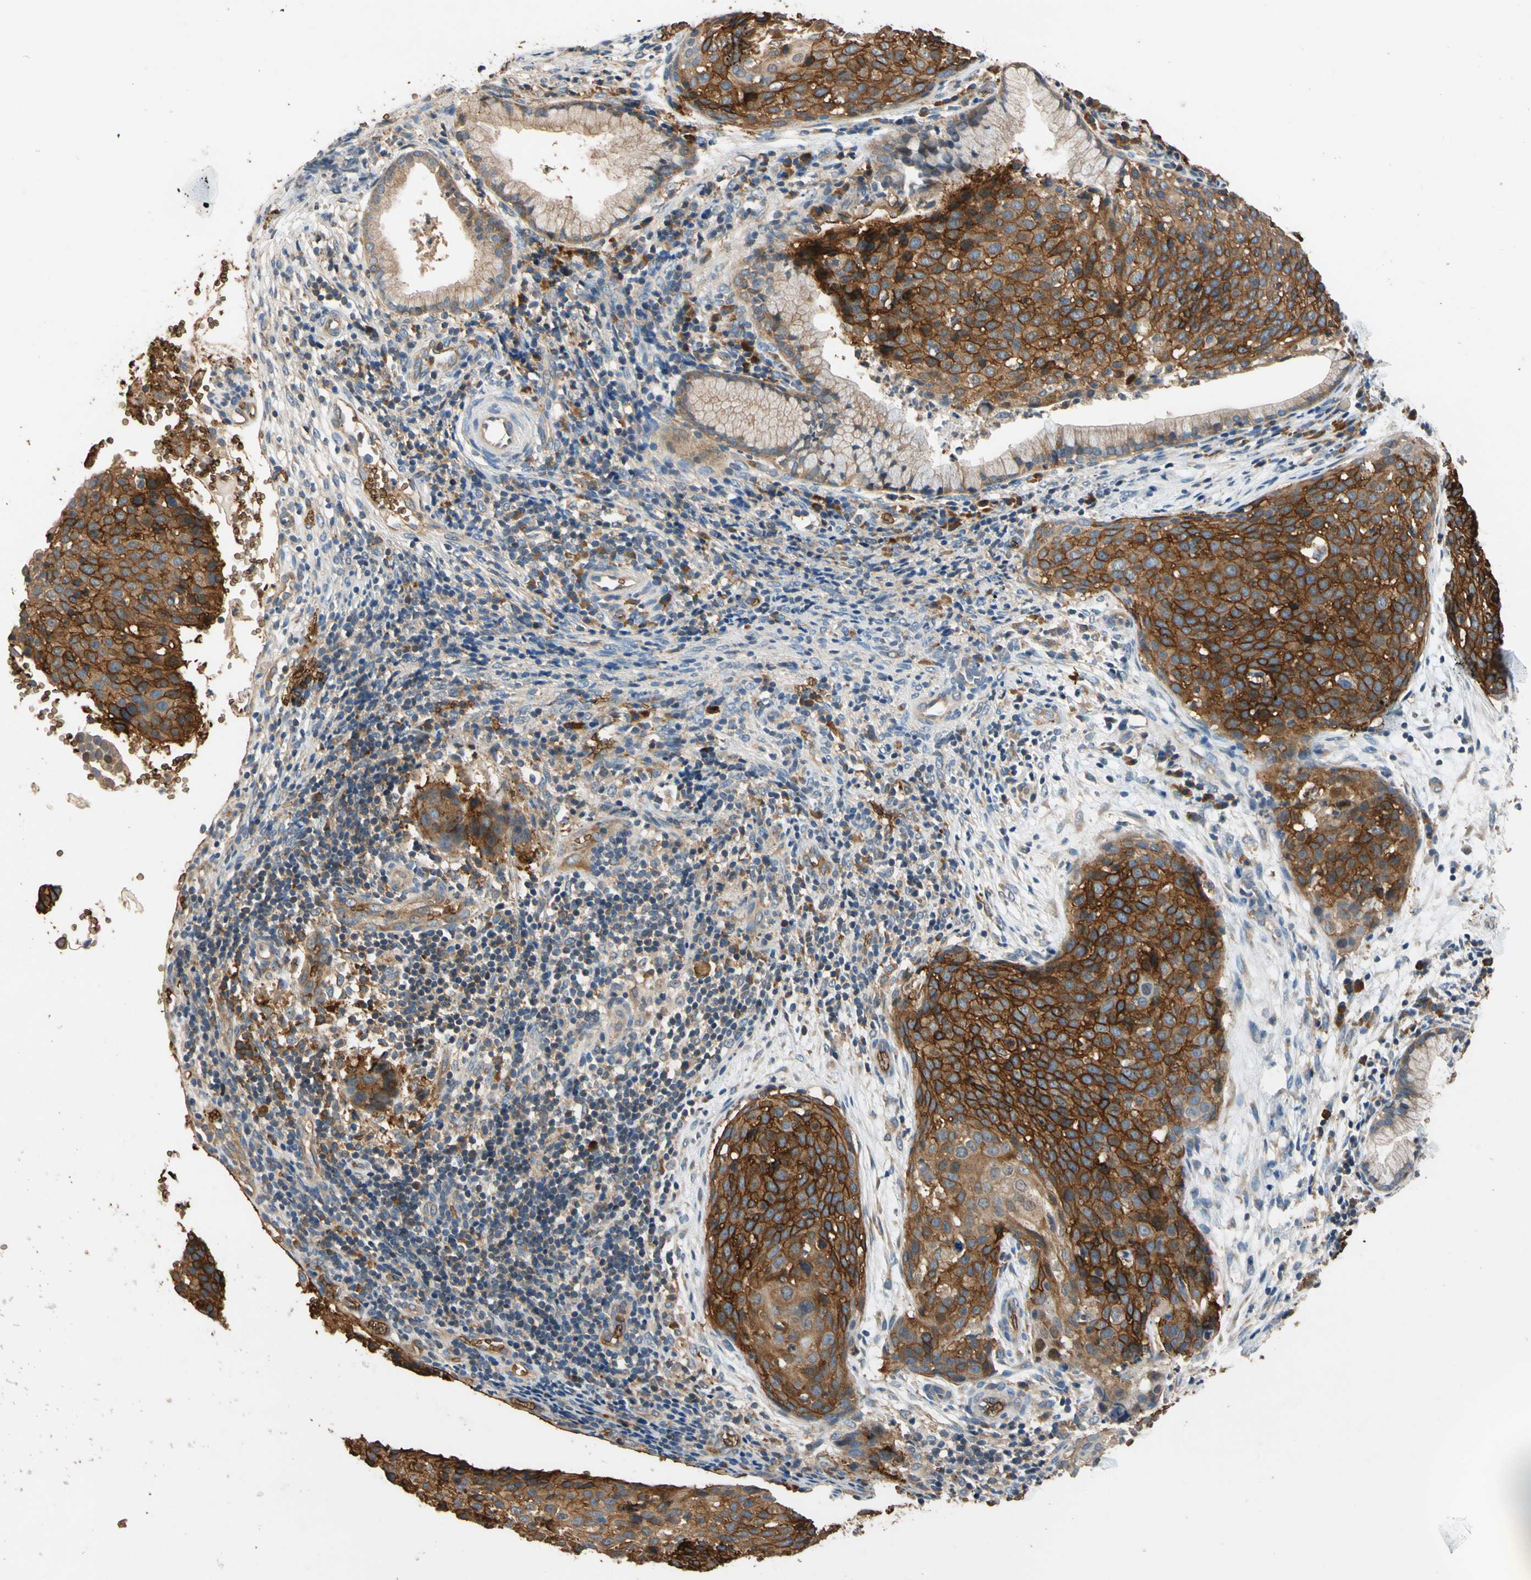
{"staining": {"intensity": "strong", "quantity": ">75%", "location": "cytoplasmic/membranous"}, "tissue": "cervical cancer", "cell_type": "Tumor cells", "image_type": "cancer", "snomed": [{"axis": "morphology", "description": "Squamous cell carcinoma, NOS"}, {"axis": "topography", "description": "Cervix"}], "caption": "Tumor cells display strong cytoplasmic/membranous staining in about >75% of cells in cervical squamous cell carcinoma. Nuclei are stained in blue.", "gene": "RIOK2", "patient": {"sex": "female", "age": 38}}